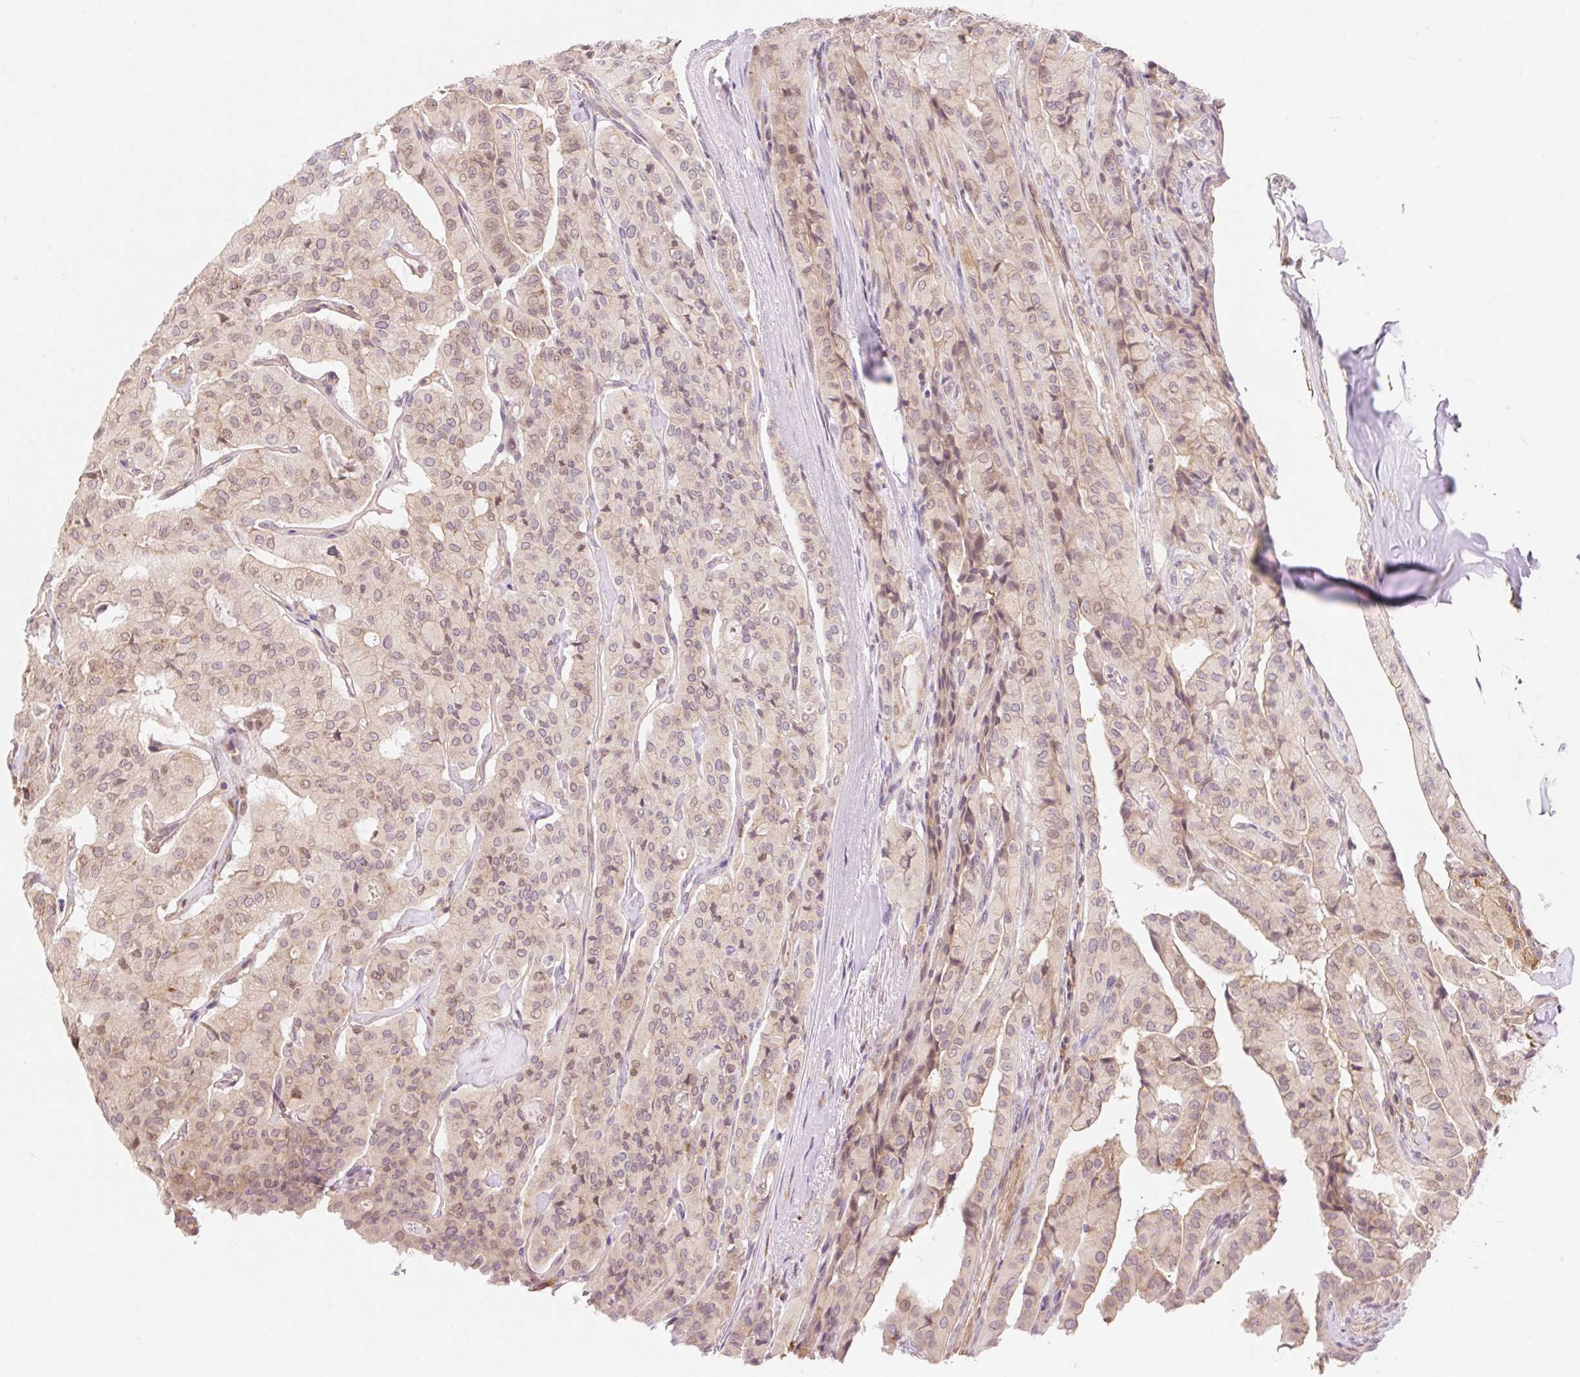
{"staining": {"intensity": "weak", "quantity": "25%-75%", "location": "nuclear"}, "tissue": "thyroid cancer", "cell_type": "Tumor cells", "image_type": "cancer", "snomed": [{"axis": "morphology", "description": "Papillary adenocarcinoma, NOS"}, {"axis": "topography", "description": "Thyroid gland"}], "caption": "Protein expression analysis of thyroid papillary adenocarcinoma exhibits weak nuclear expression in about 25%-75% of tumor cells. (Brightfield microscopy of DAB IHC at high magnification).", "gene": "EMC10", "patient": {"sex": "female", "age": 59}}